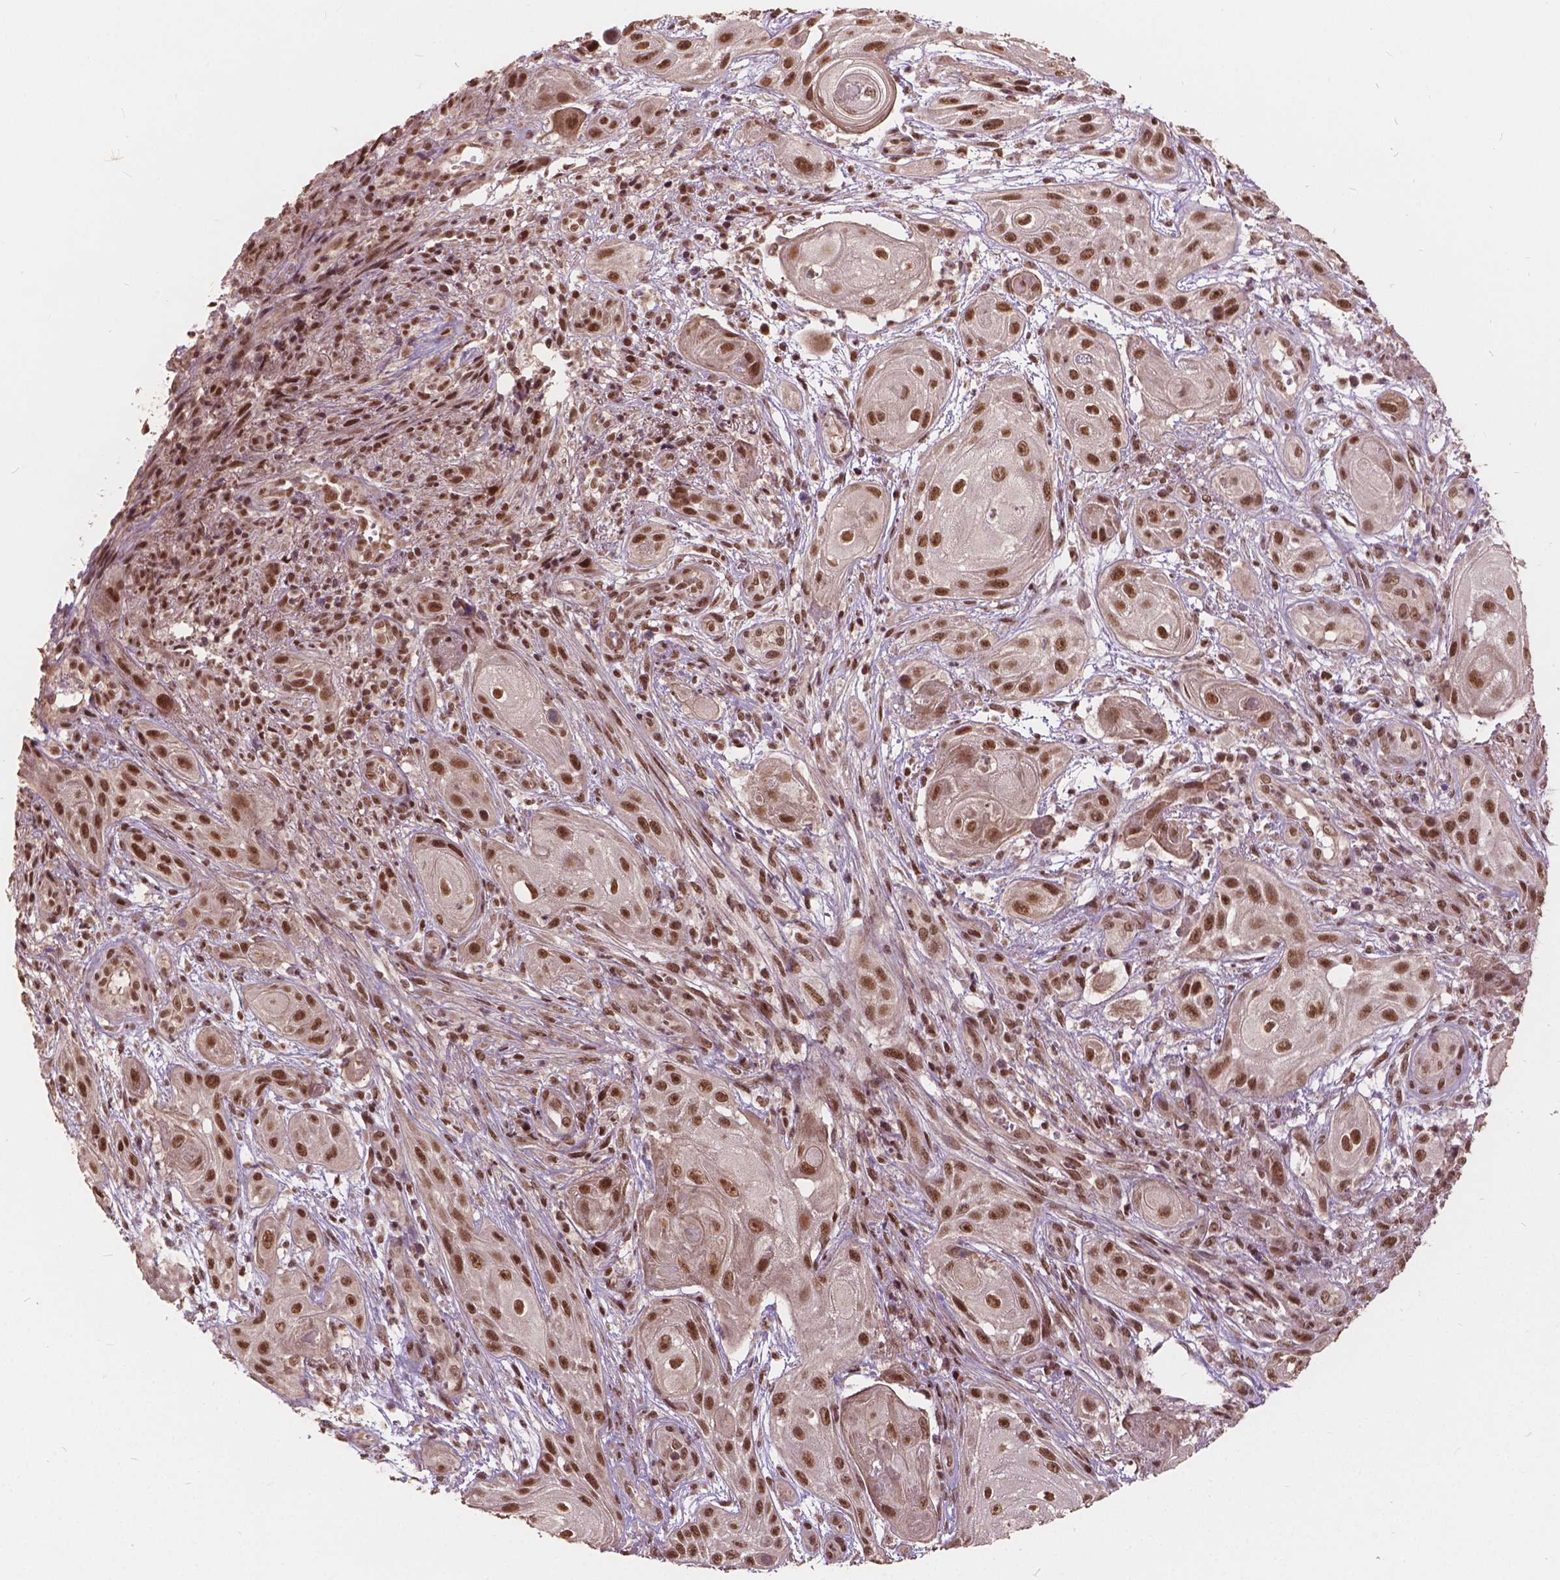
{"staining": {"intensity": "moderate", "quantity": ">75%", "location": "nuclear"}, "tissue": "skin cancer", "cell_type": "Tumor cells", "image_type": "cancer", "snomed": [{"axis": "morphology", "description": "Squamous cell carcinoma, NOS"}, {"axis": "topography", "description": "Skin"}], "caption": "Immunohistochemical staining of human skin cancer (squamous cell carcinoma) exhibits medium levels of moderate nuclear expression in about >75% of tumor cells. The protein of interest is stained brown, and the nuclei are stained in blue (DAB (3,3'-diaminobenzidine) IHC with brightfield microscopy, high magnification).", "gene": "GPS2", "patient": {"sex": "male", "age": 62}}